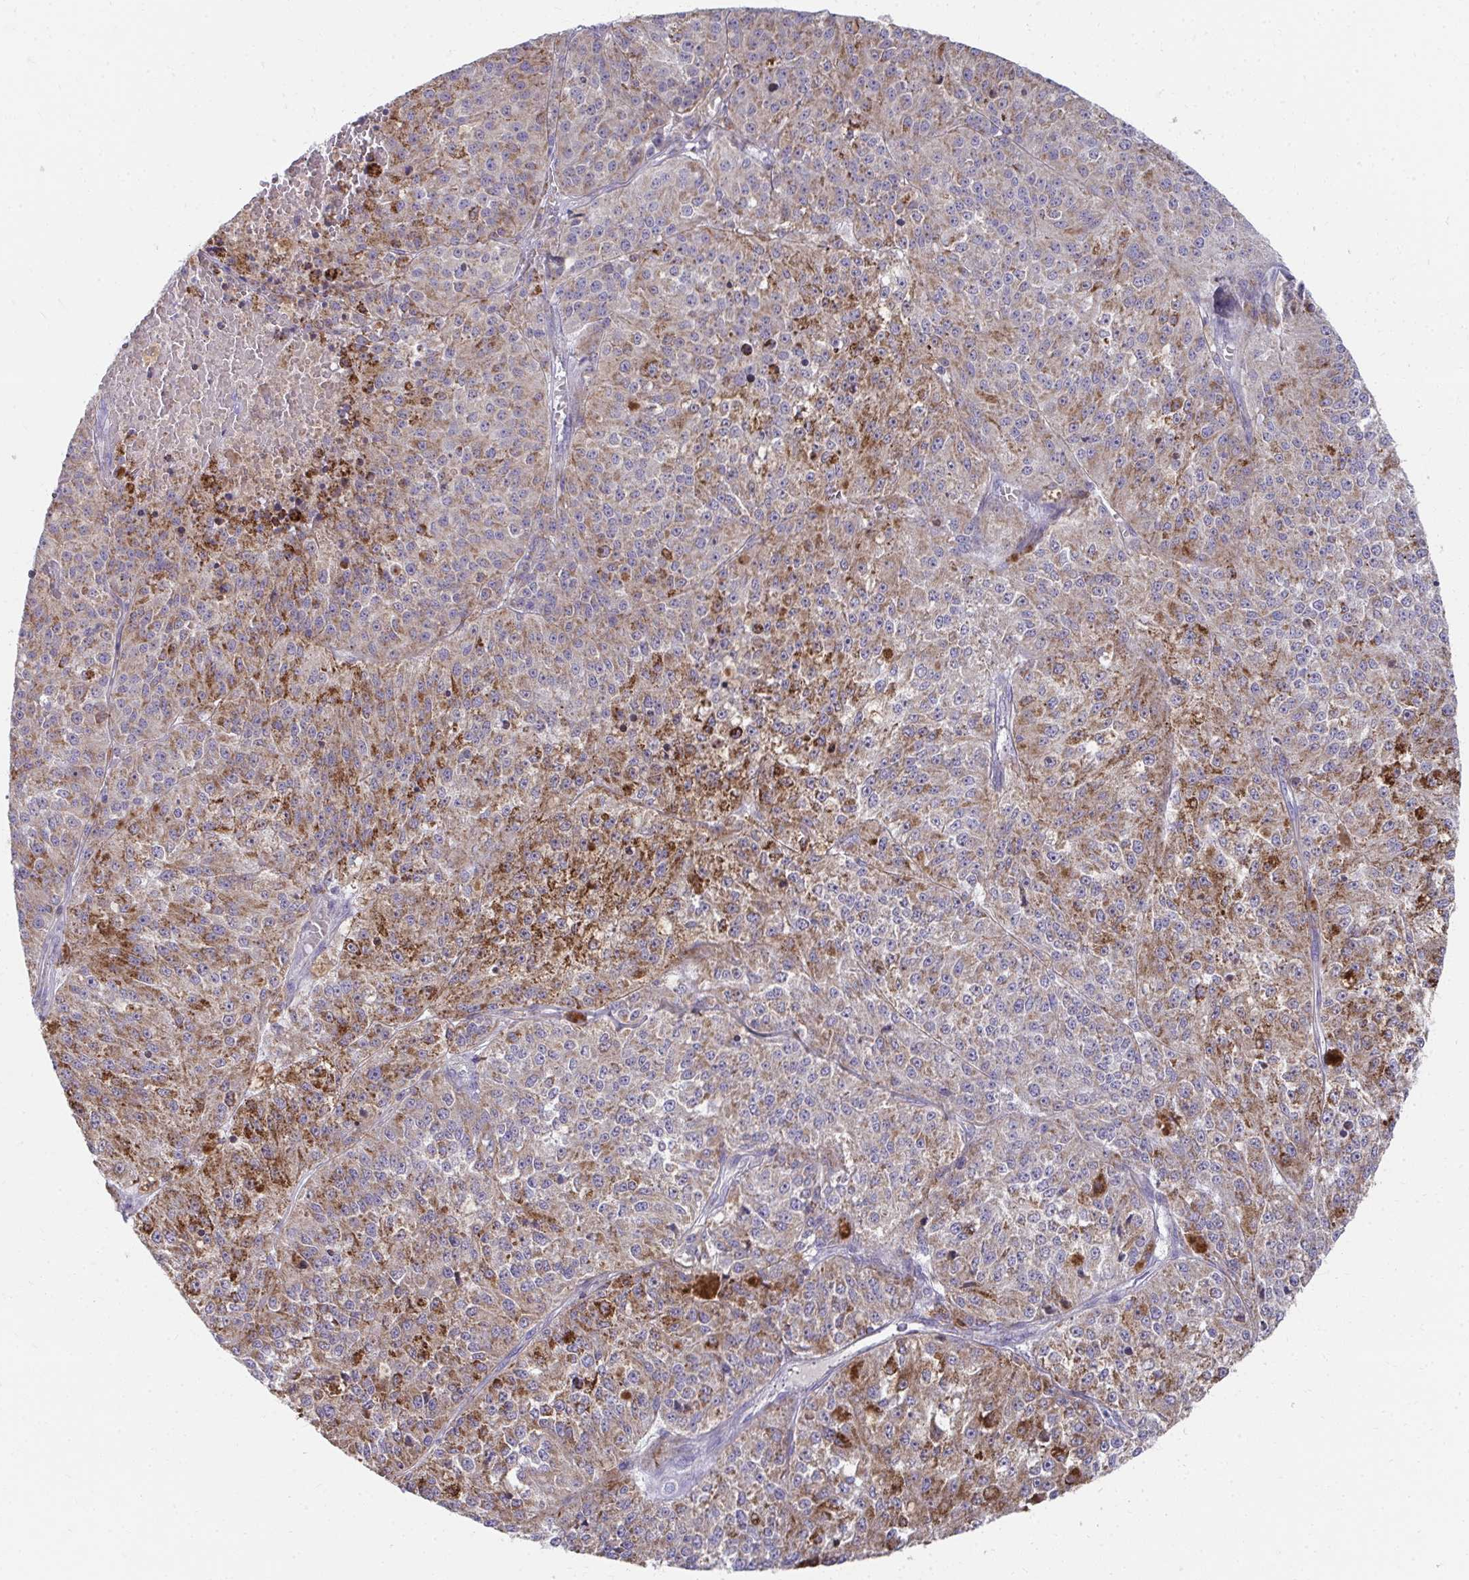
{"staining": {"intensity": "moderate", "quantity": ">75%", "location": "cytoplasmic/membranous"}, "tissue": "melanoma", "cell_type": "Tumor cells", "image_type": "cancer", "snomed": [{"axis": "morphology", "description": "Malignant melanoma, Metastatic site"}, {"axis": "topography", "description": "Lymph node"}], "caption": "Immunohistochemical staining of human melanoma exhibits medium levels of moderate cytoplasmic/membranous protein expression in approximately >75% of tumor cells.", "gene": "PRRG3", "patient": {"sex": "female", "age": 64}}